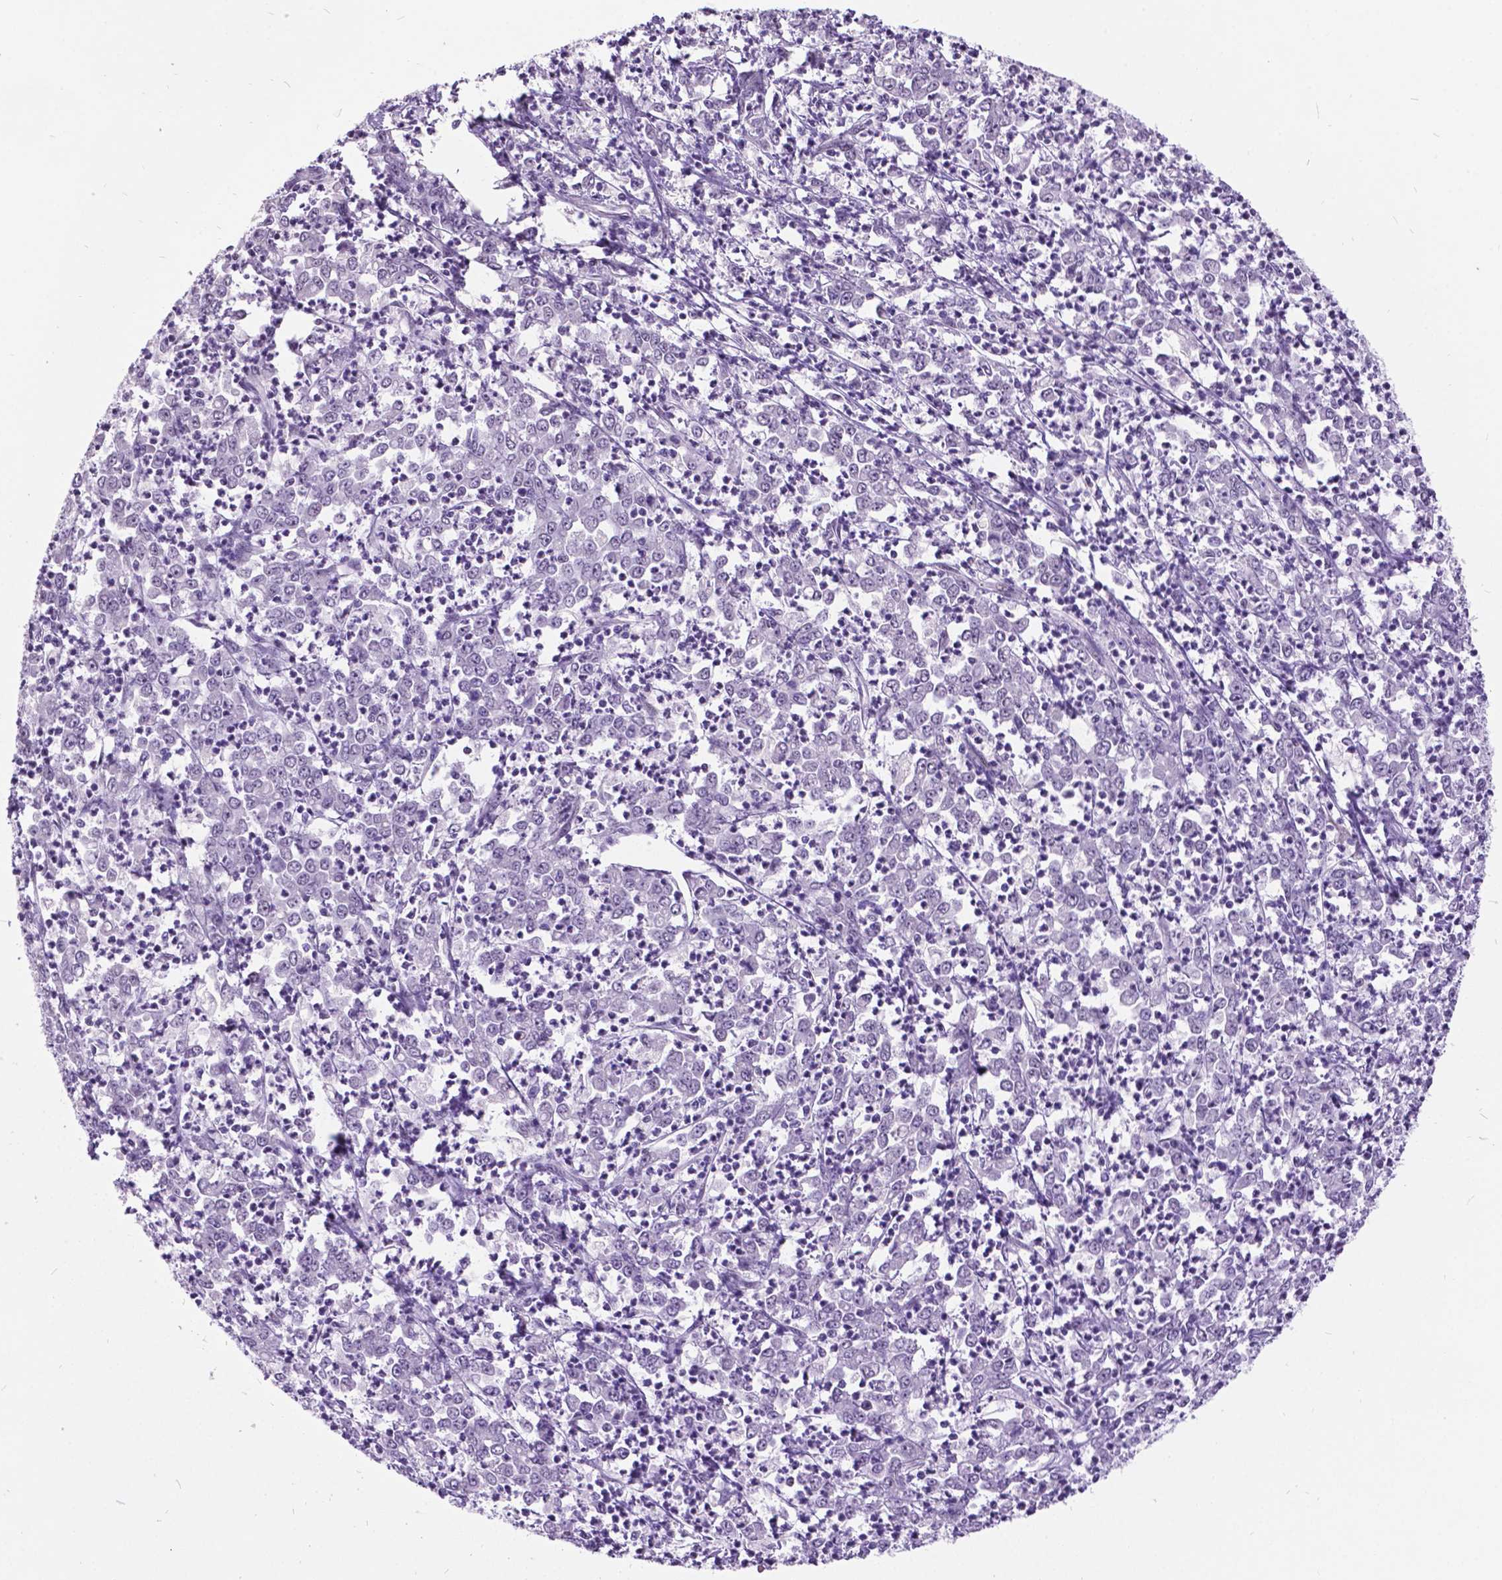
{"staining": {"intensity": "negative", "quantity": "none", "location": "none"}, "tissue": "stomach cancer", "cell_type": "Tumor cells", "image_type": "cancer", "snomed": [{"axis": "morphology", "description": "Adenocarcinoma, NOS"}, {"axis": "topography", "description": "Stomach, lower"}], "caption": "This photomicrograph is of stomach cancer (adenocarcinoma) stained with immunohistochemistry to label a protein in brown with the nuclei are counter-stained blue. There is no positivity in tumor cells.", "gene": "DPF3", "patient": {"sex": "female", "age": 71}}